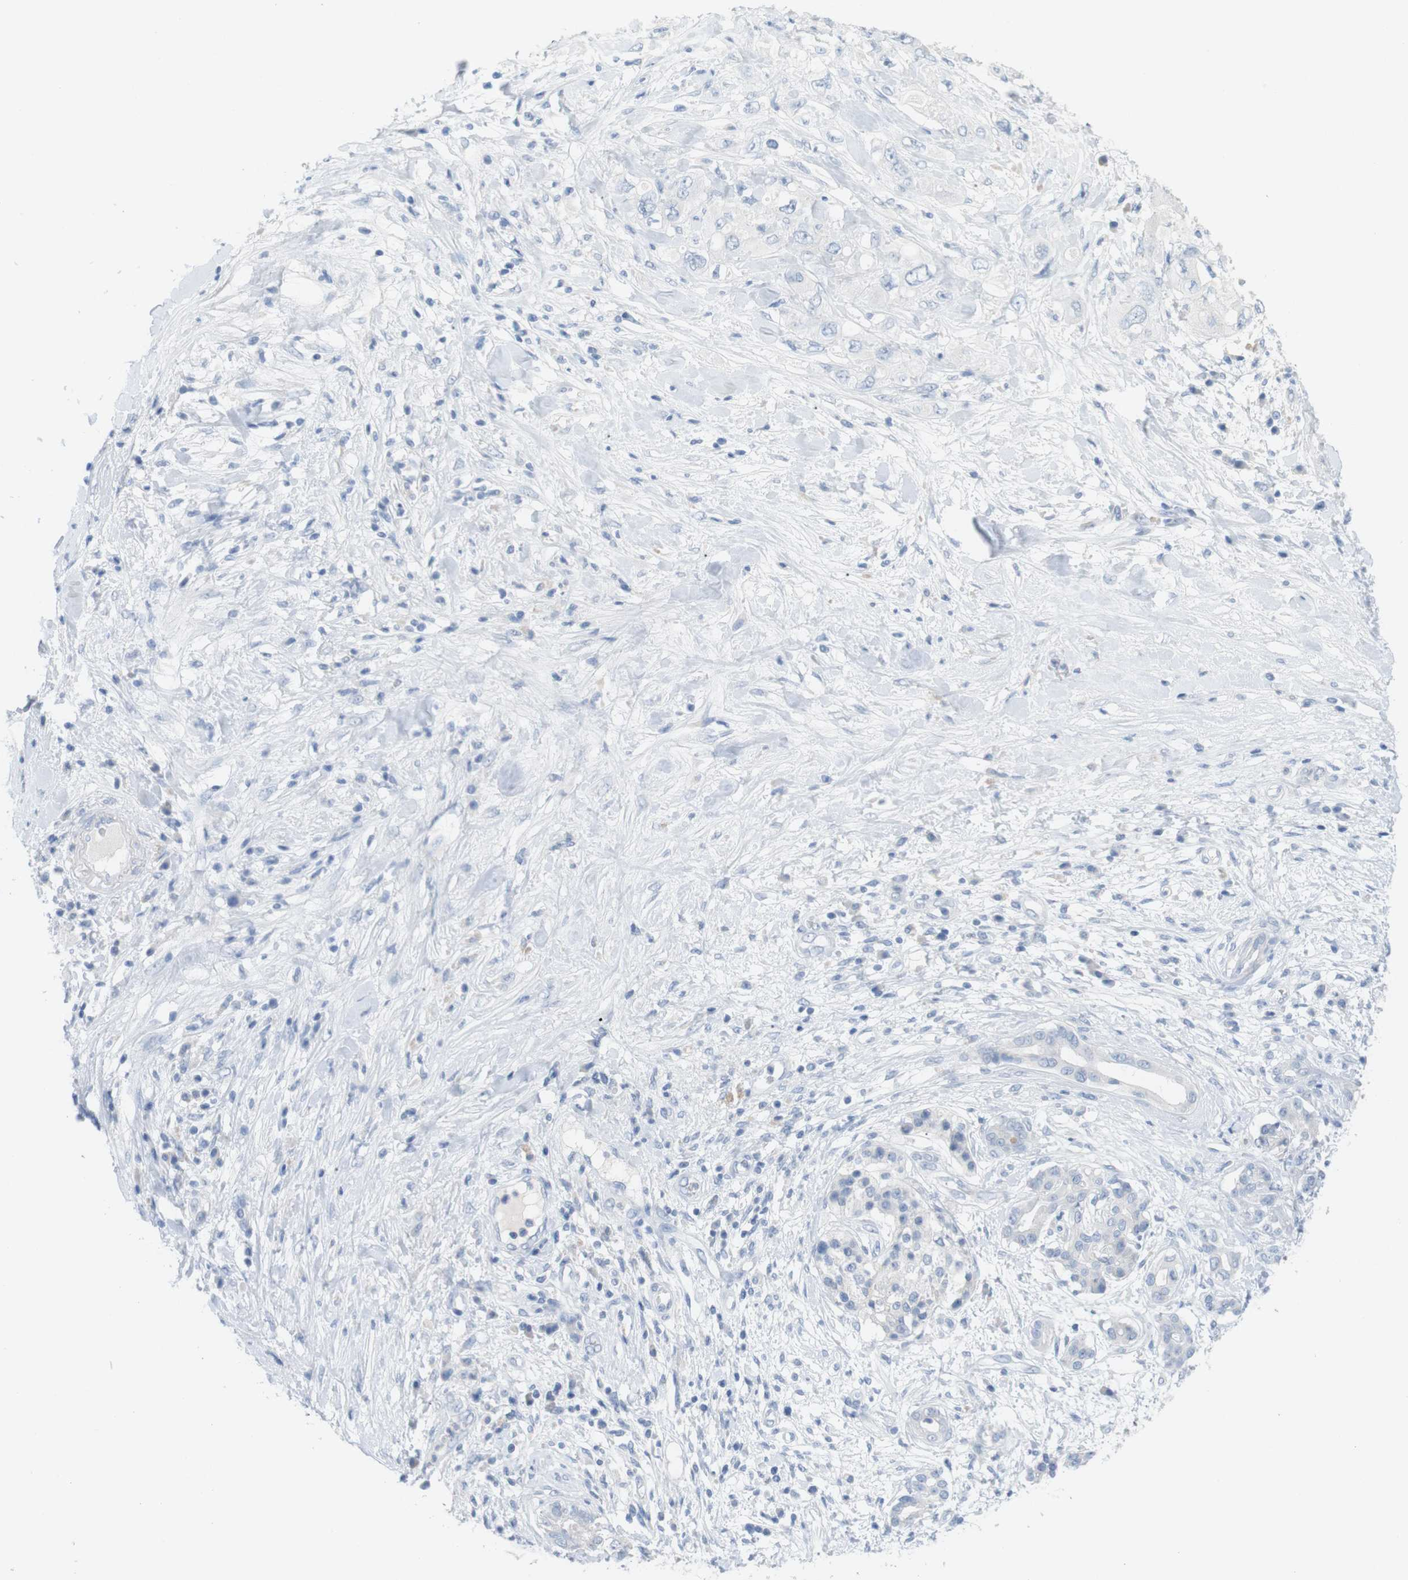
{"staining": {"intensity": "negative", "quantity": "none", "location": "none"}, "tissue": "pancreatic cancer", "cell_type": "Tumor cells", "image_type": "cancer", "snomed": [{"axis": "morphology", "description": "Adenocarcinoma, NOS"}, {"axis": "topography", "description": "Pancreas"}], "caption": "The image displays no staining of tumor cells in adenocarcinoma (pancreatic). (Brightfield microscopy of DAB (3,3'-diaminobenzidine) immunohistochemistry at high magnification).", "gene": "HBG2", "patient": {"sex": "female", "age": 56}}